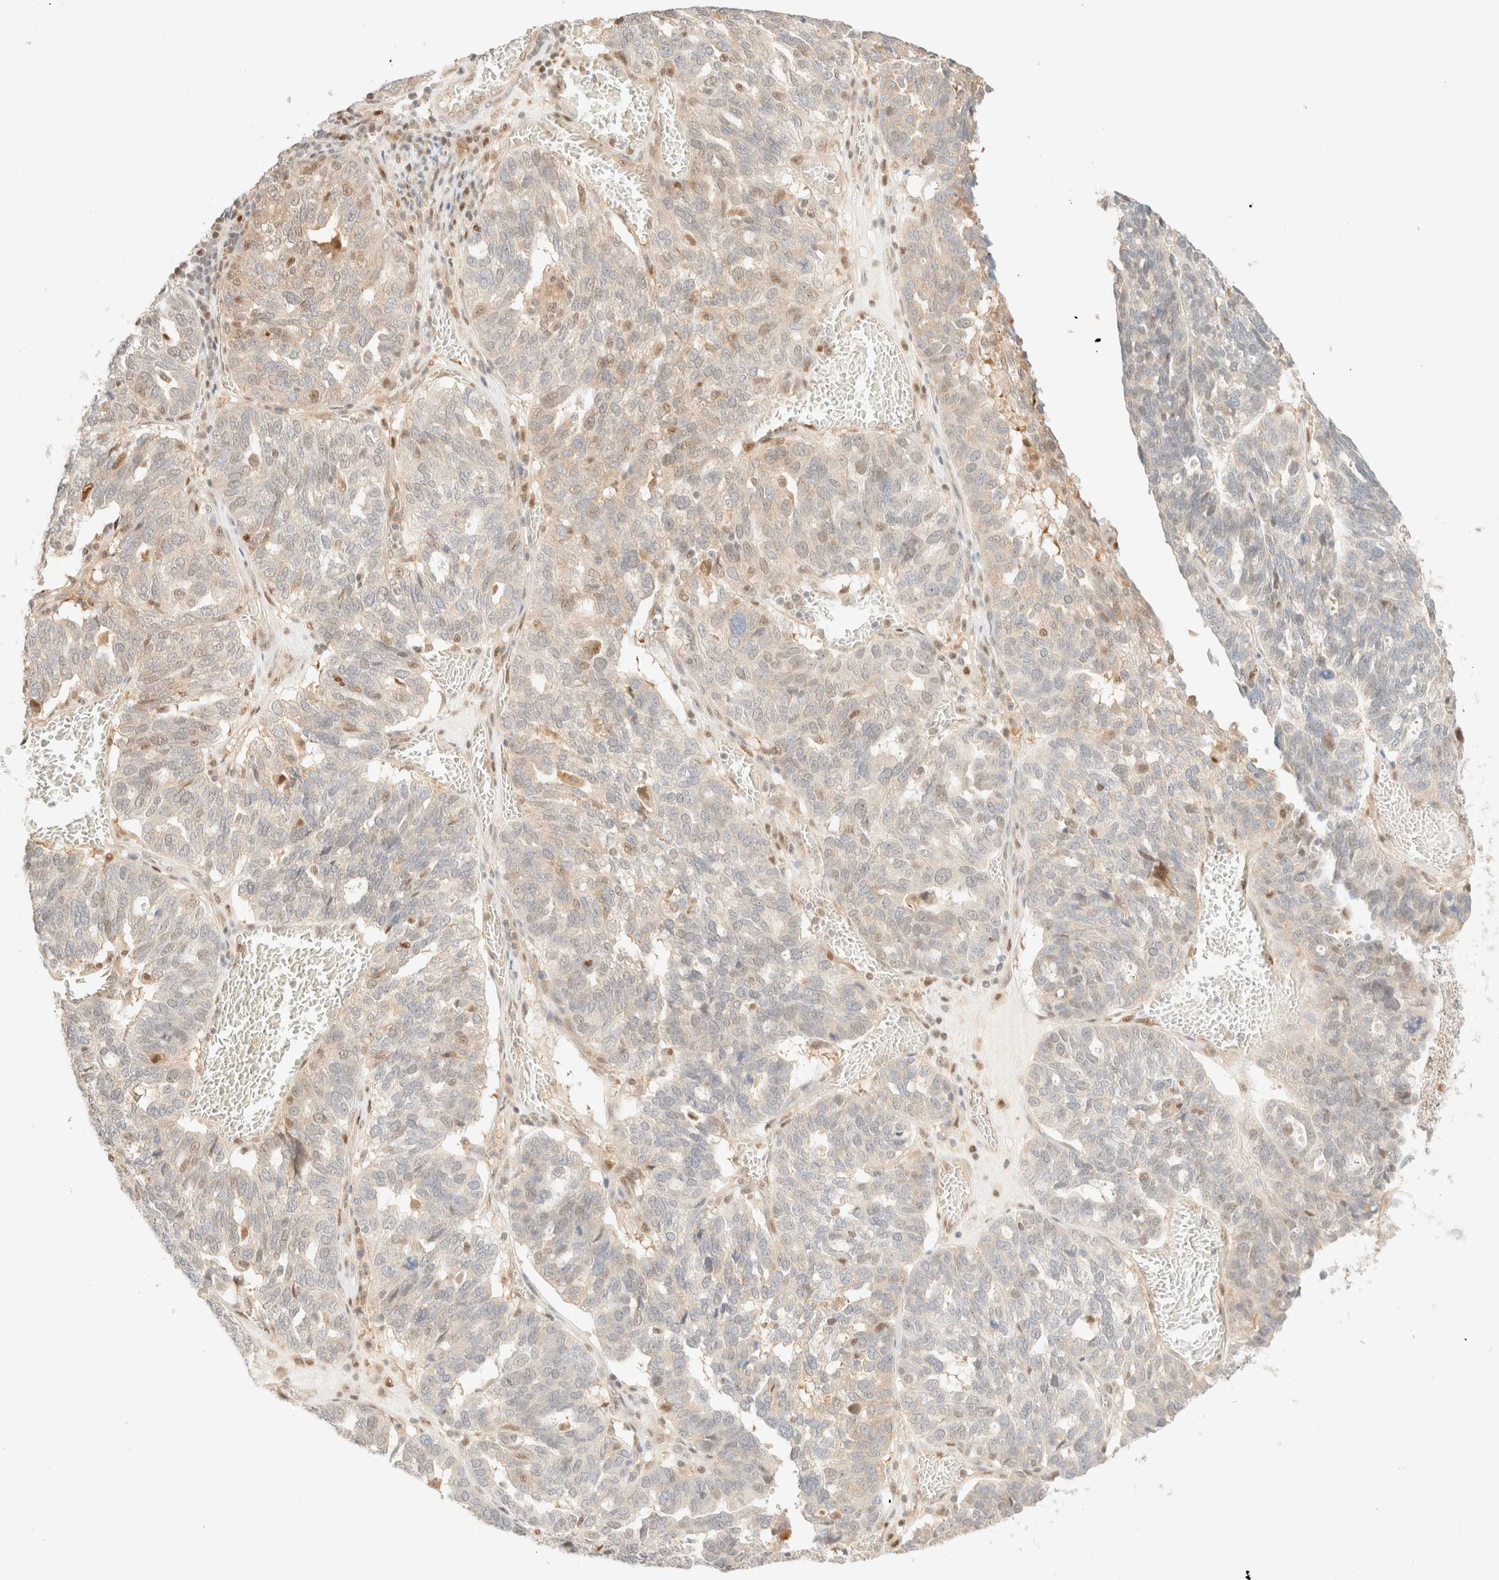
{"staining": {"intensity": "weak", "quantity": "<25%", "location": "nuclear"}, "tissue": "ovarian cancer", "cell_type": "Tumor cells", "image_type": "cancer", "snomed": [{"axis": "morphology", "description": "Cystadenocarcinoma, serous, NOS"}, {"axis": "topography", "description": "Ovary"}], "caption": "This is an immunohistochemistry photomicrograph of serous cystadenocarcinoma (ovarian). There is no staining in tumor cells.", "gene": "TSR1", "patient": {"sex": "female", "age": 59}}